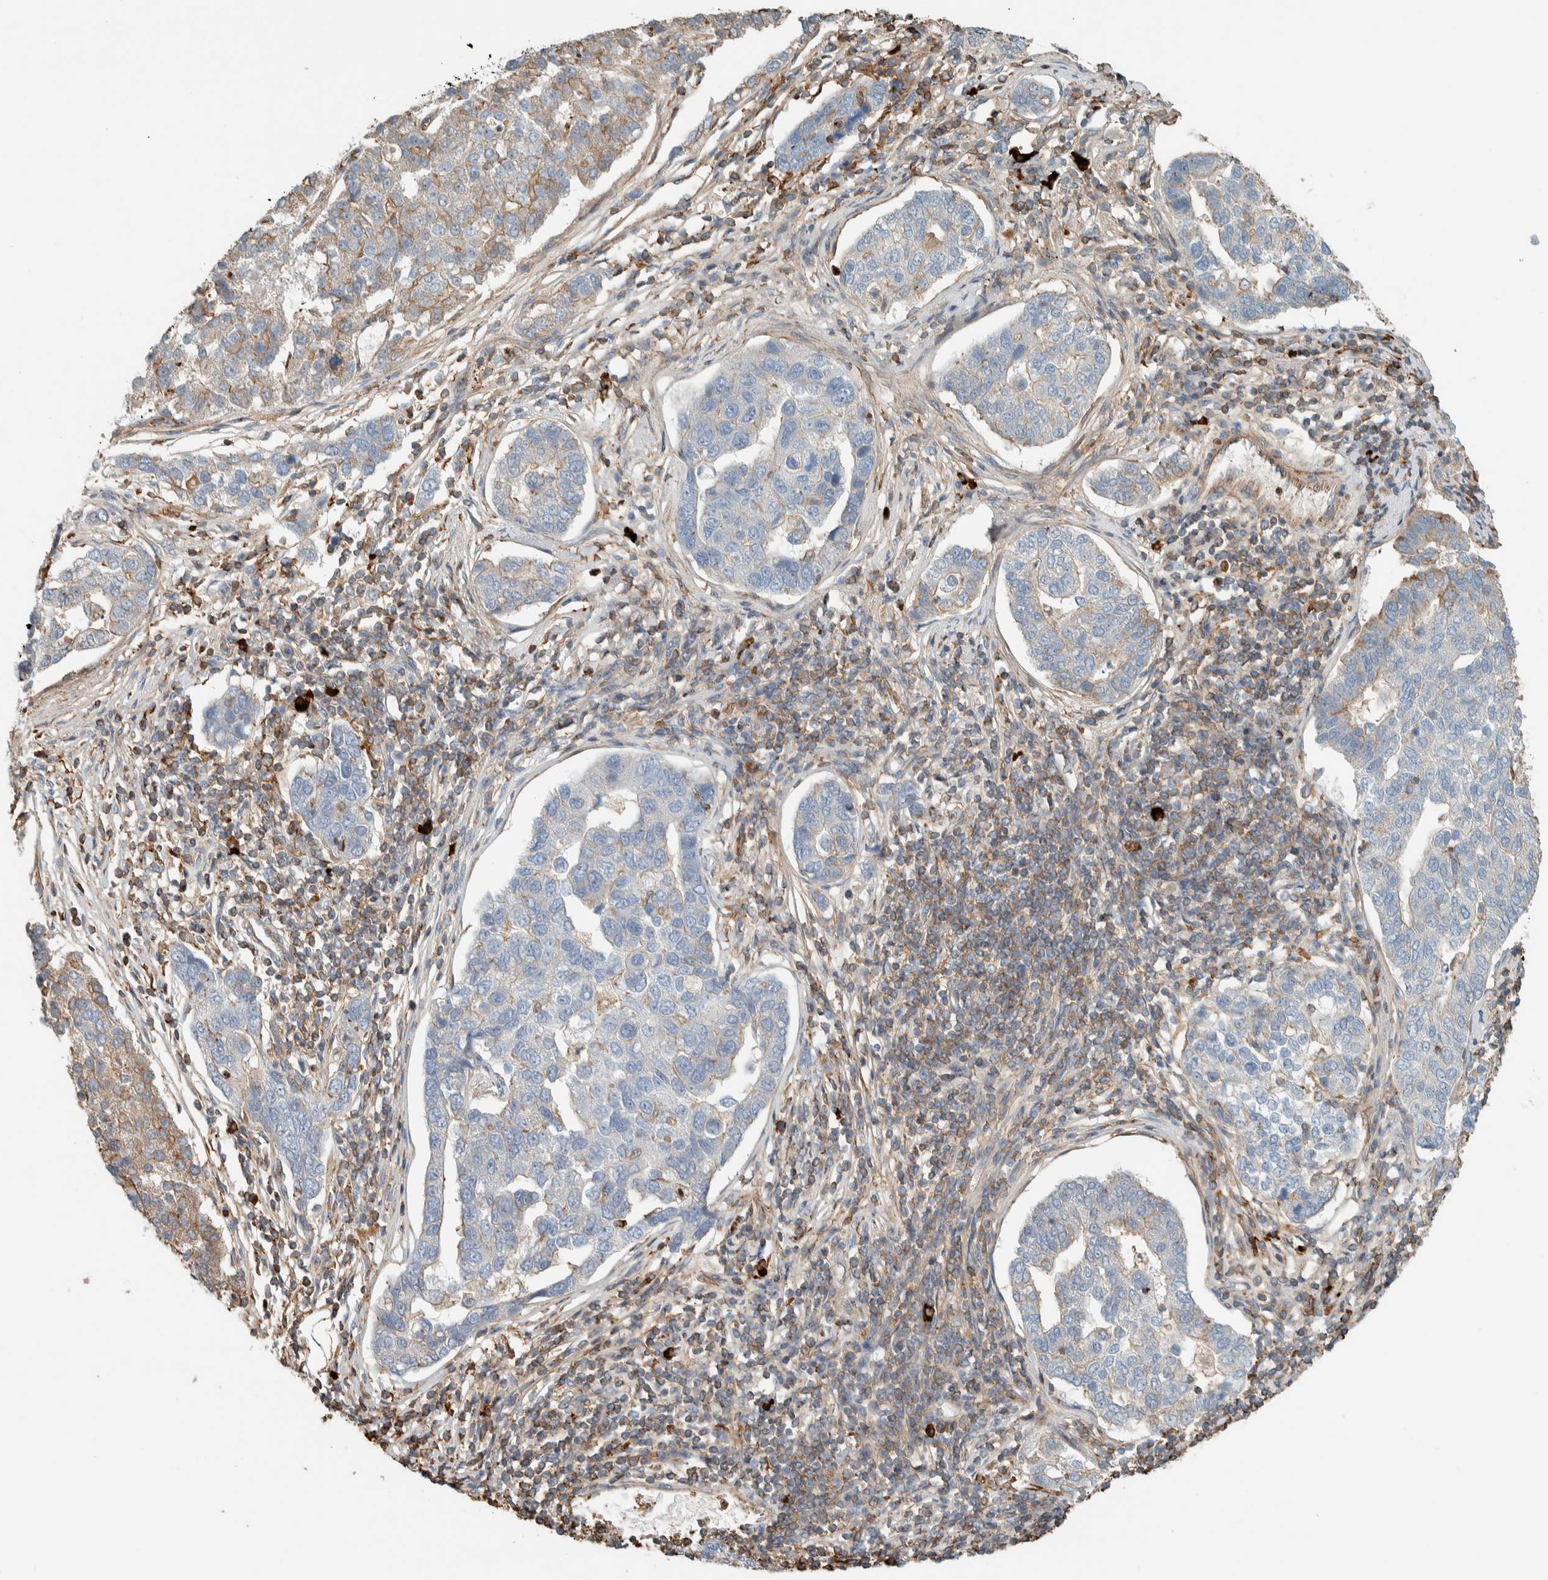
{"staining": {"intensity": "weak", "quantity": "<25%", "location": "cytoplasmic/membranous"}, "tissue": "pancreatic cancer", "cell_type": "Tumor cells", "image_type": "cancer", "snomed": [{"axis": "morphology", "description": "Adenocarcinoma, NOS"}, {"axis": "topography", "description": "Pancreas"}], "caption": "Immunohistochemistry (IHC) micrograph of adenocarcinoma (pancreatic) stained for a protein (brown), which shows no staining in tumor cells.", "gene": "CTBP2", "patient": {"sex": "female", "age": 61}}